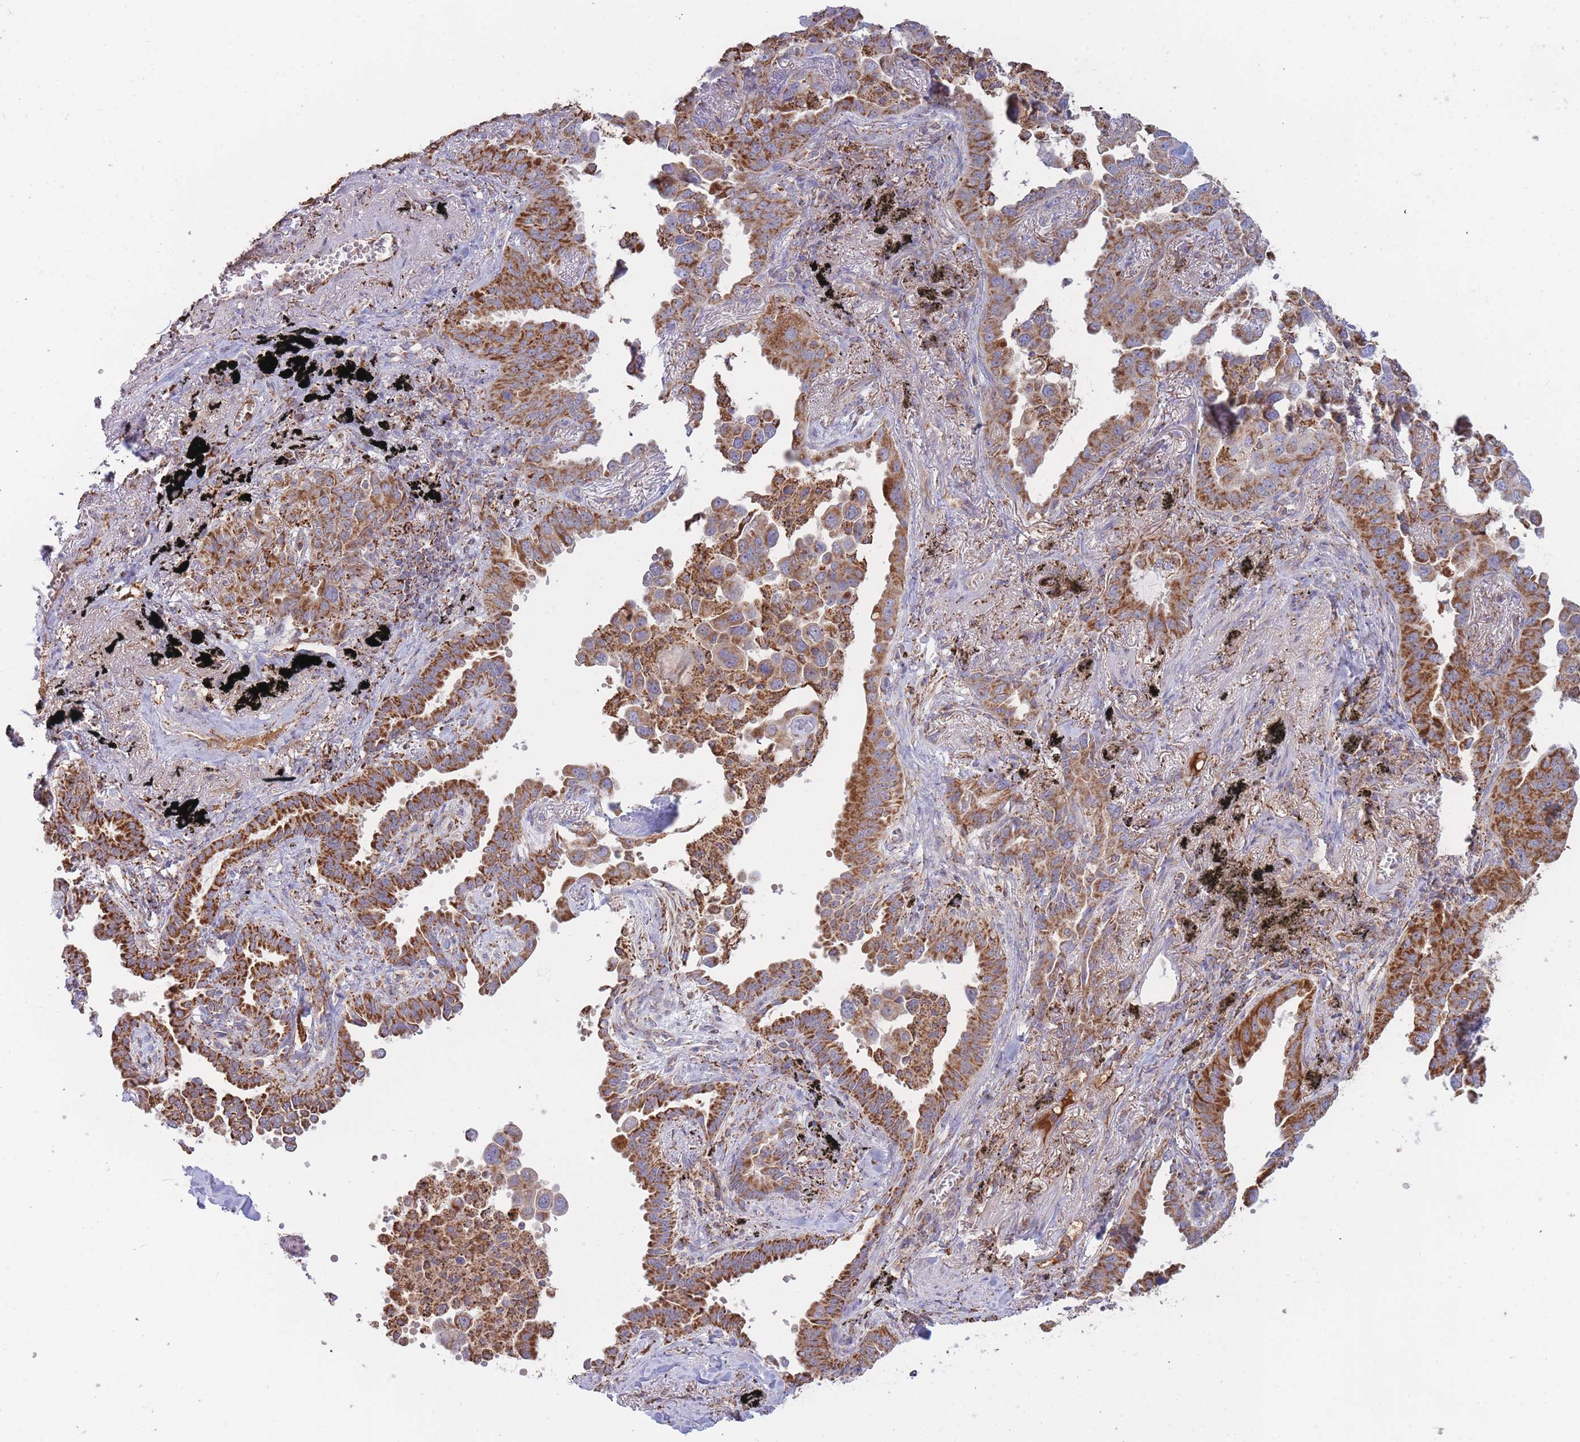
{"staining": {"intensity": "strong", "quantity": ">75%", "location": "cytoplasmic/membranous"}, "tissue": "lung cancer", "cell_type": "Tumor cells", "image_type": "cancer", "snomed": [{"axis": "morphology", "description": "Adenocarcinoma, NOS"}, {"axis": "topography", "description": "Lung"}], "caption": "Strong cytoplasmic/membranous staining for a protein is present in approximately >75% of tumor cells of adenocarcinoma (lung) using immunohistochemistry (IHC).", "gene": "MRPL17", "patient": {"sex": "male", "age": 67}}